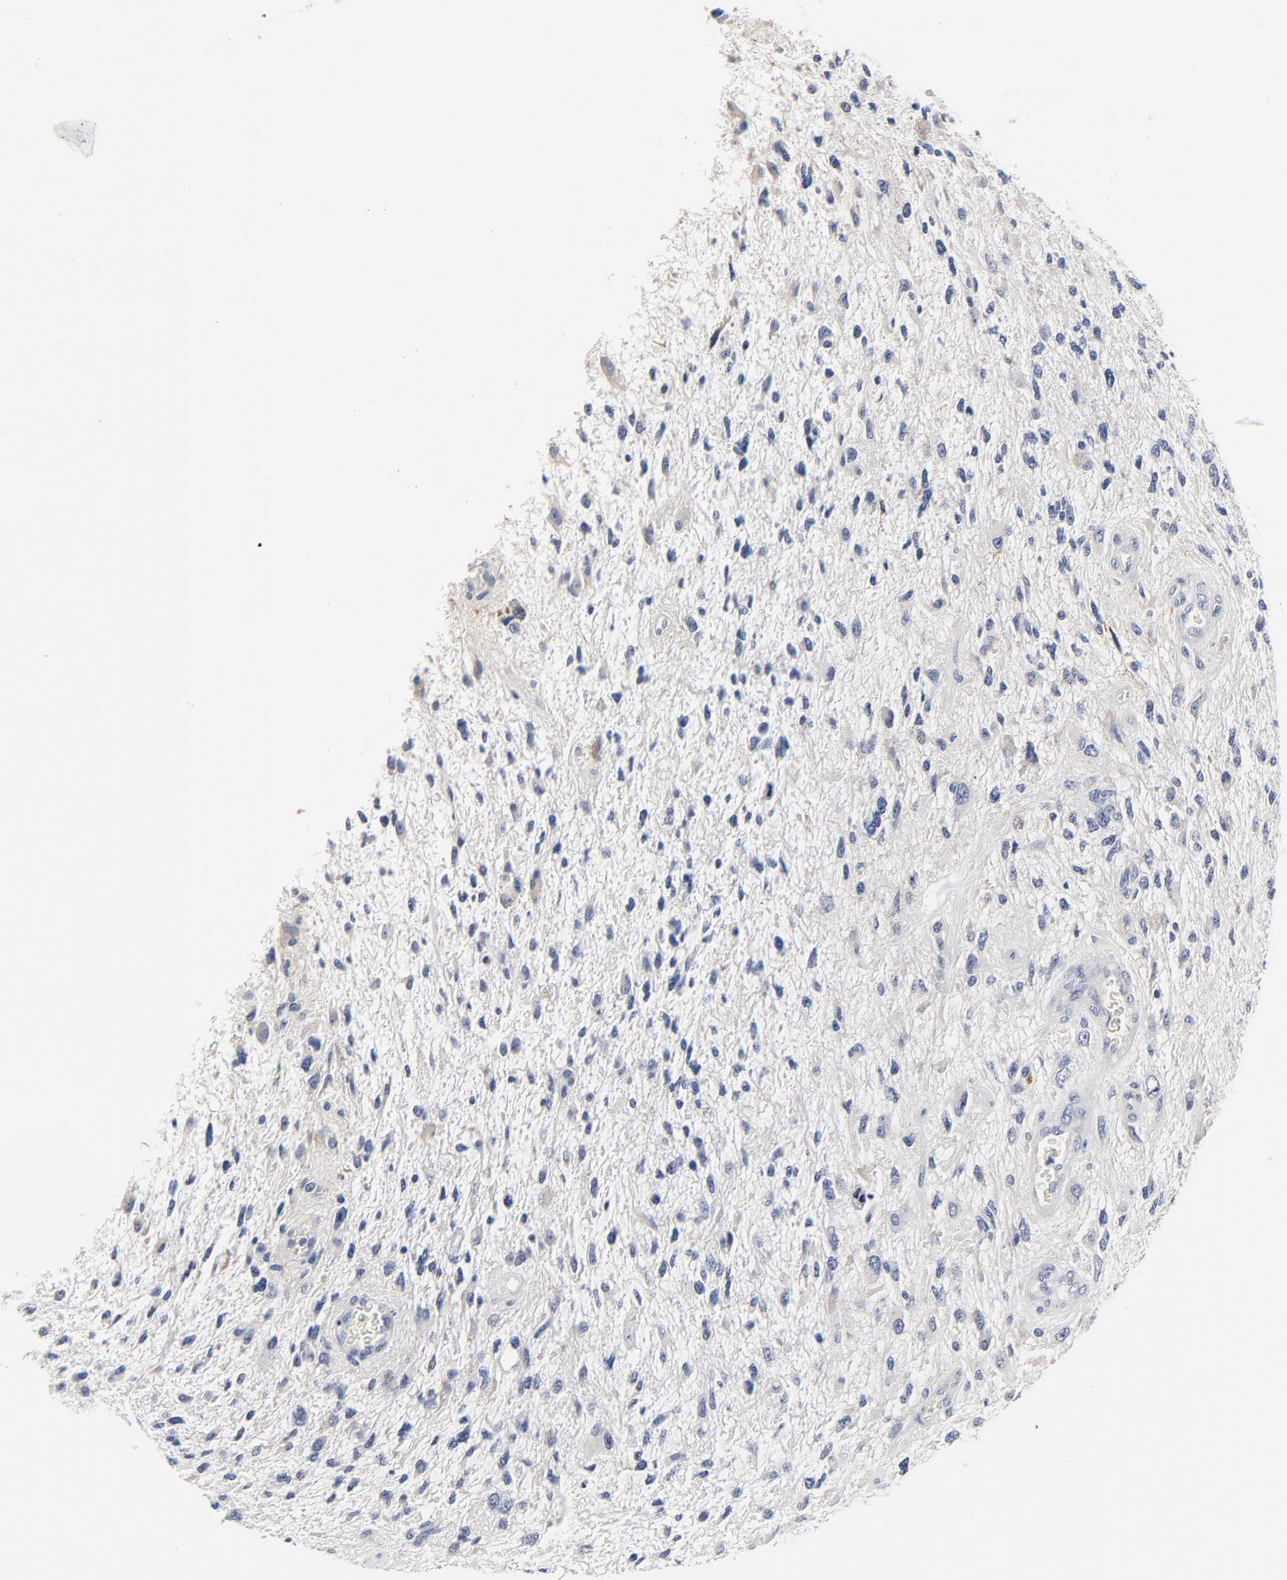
{"staining": {"intensity": "negative", "quantity": "none", "location": "none"}, "tissue": "glioma", "cell_type": "Tumor cells", "image_type": "cancer", "snomed": [{"axis": "morphology", "description": "Glioma, malignant, High grade"}, {"axis": "topography", "description": "Brain"}], "caption": "IHC image of glioma stained for a protein (brown), which exhibits no staining in tumor cells.", "gene": "FBXL5", "patient": {"sex": "female", "age": 60}}